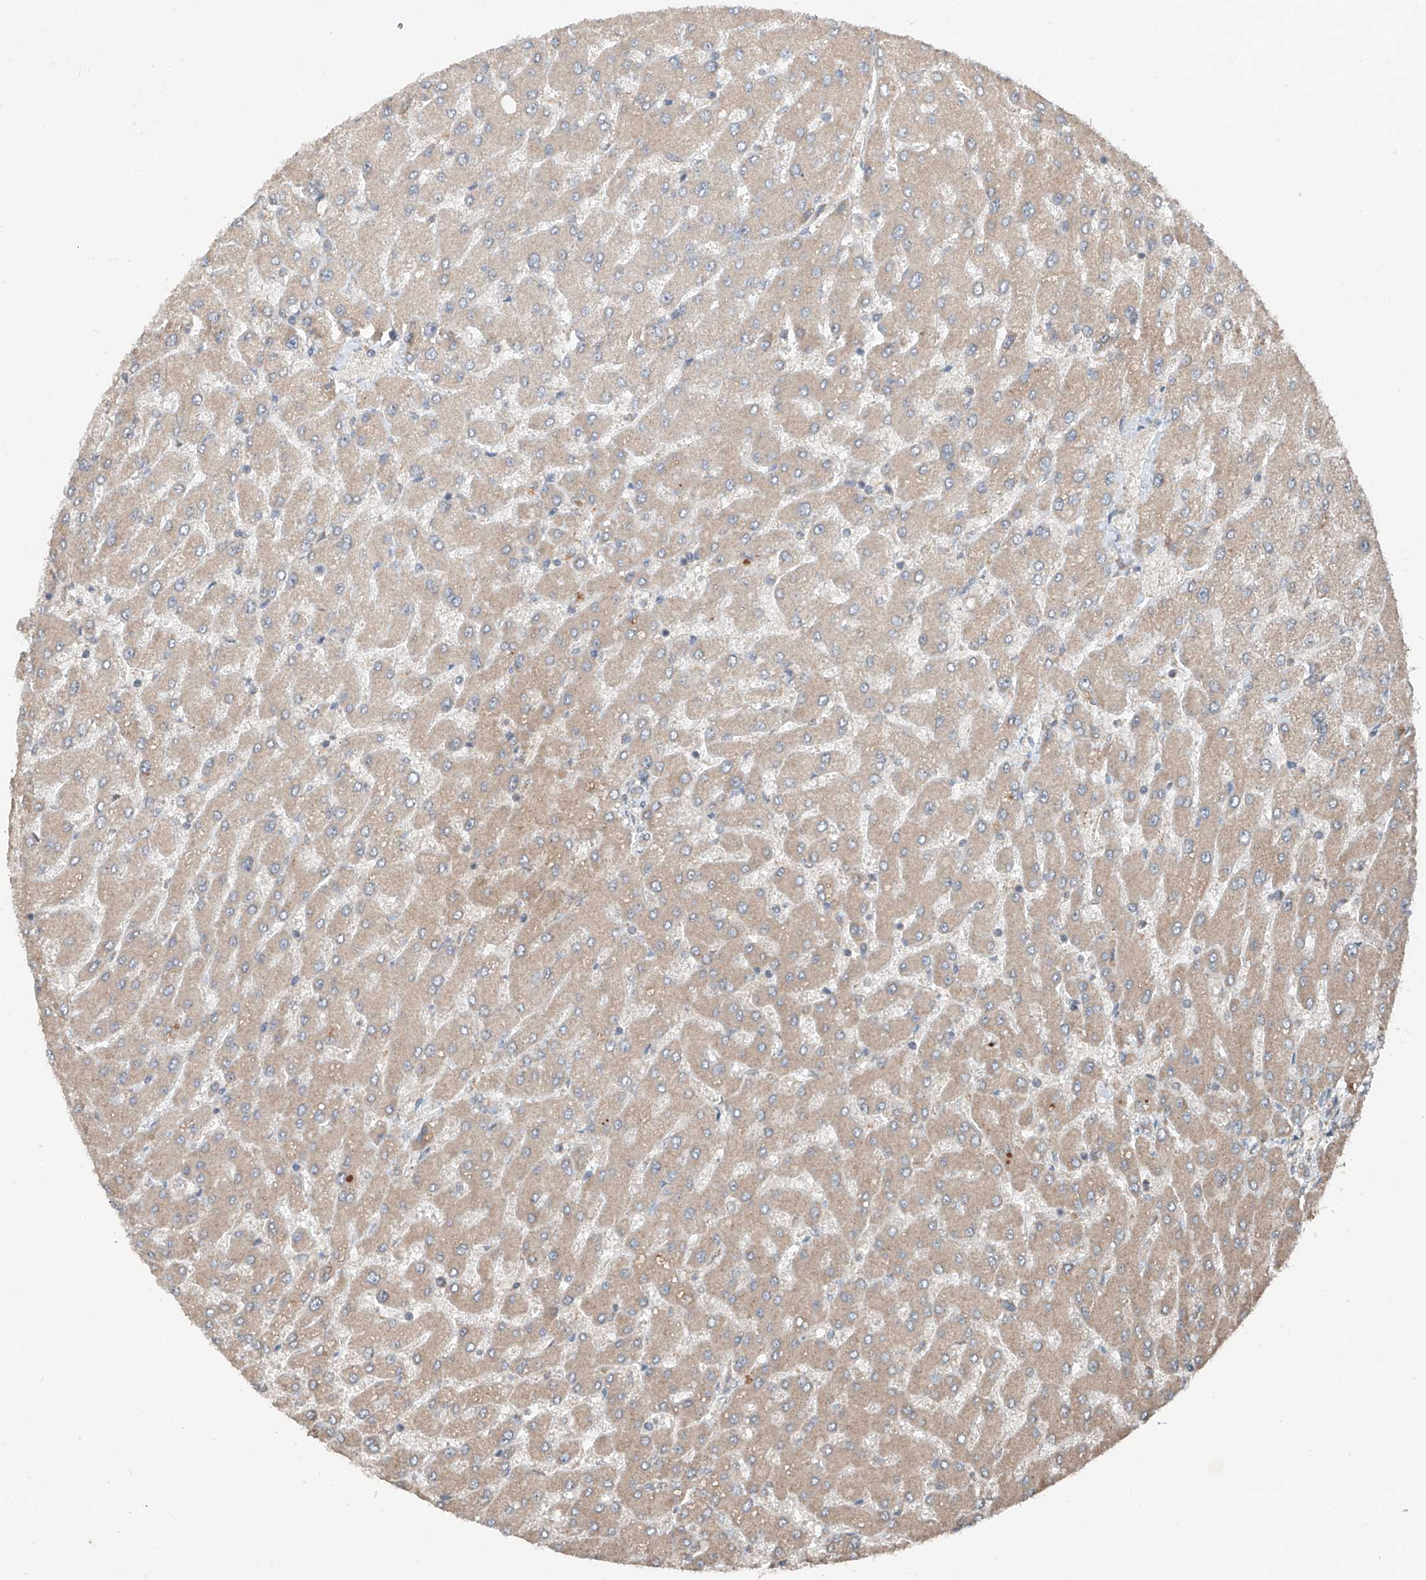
{"staining": {"intensity": "weak", "quantity": ">75%", "location": "cytoplasmic/membranous"}, "tissue": "liver", "cell_type": "Cholangiocytes", "image_type": "normal", "snomed": [{"axis": "morphology", "description": "Normal tissue, NOS"}, {"axis": "topography", "description": "Liver"}], "caption": "Immunohistochemistry histopathology image of normal liver: liver stained using immunohistochemistry reveals low levels of weak protein expression localized specifically in the cytoplasmic/membranous of cholangiocytes, appearing as a cytoplasmic/membranous brown color.", "gene": "ADAM23", "patient": {"sex": "male", "age": 55}}